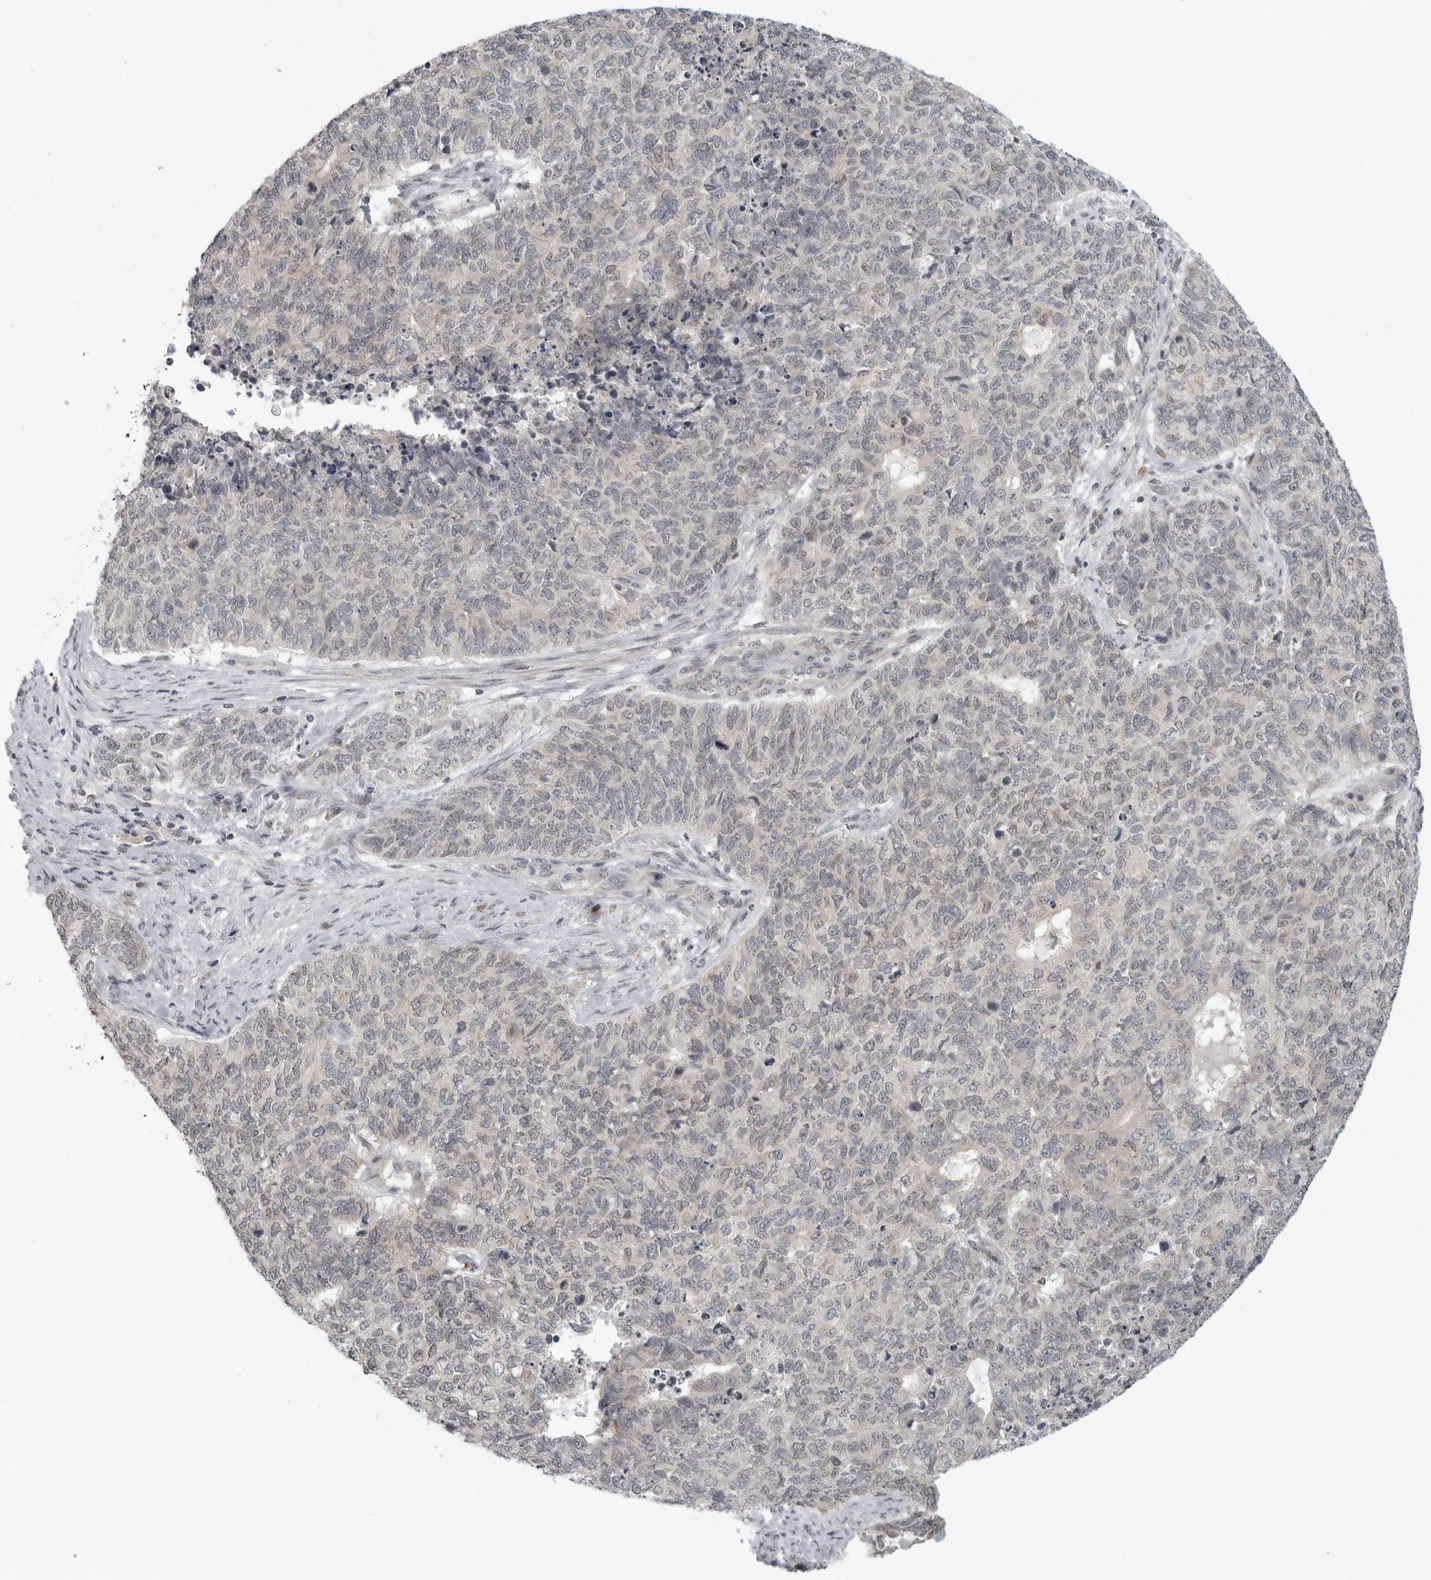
{"staining": {"intensity": "negative", "quantity": "none", "location": "none"}, "tissue": "cervical cancer", "cell_type": "Tumor cells", "image_type": "cancer", "snomed": [{"axis": "morphology", "description": "Squamous cell carcinoma, NOS"}, {"axis": "topography", "description": "Cervix"}], "caption": "Human cervical cancer stained for a protein using IHC exhibits no expression in tumor cells.", "gene": "TUT4", "patient": {"sex": "female", "age": 63}}